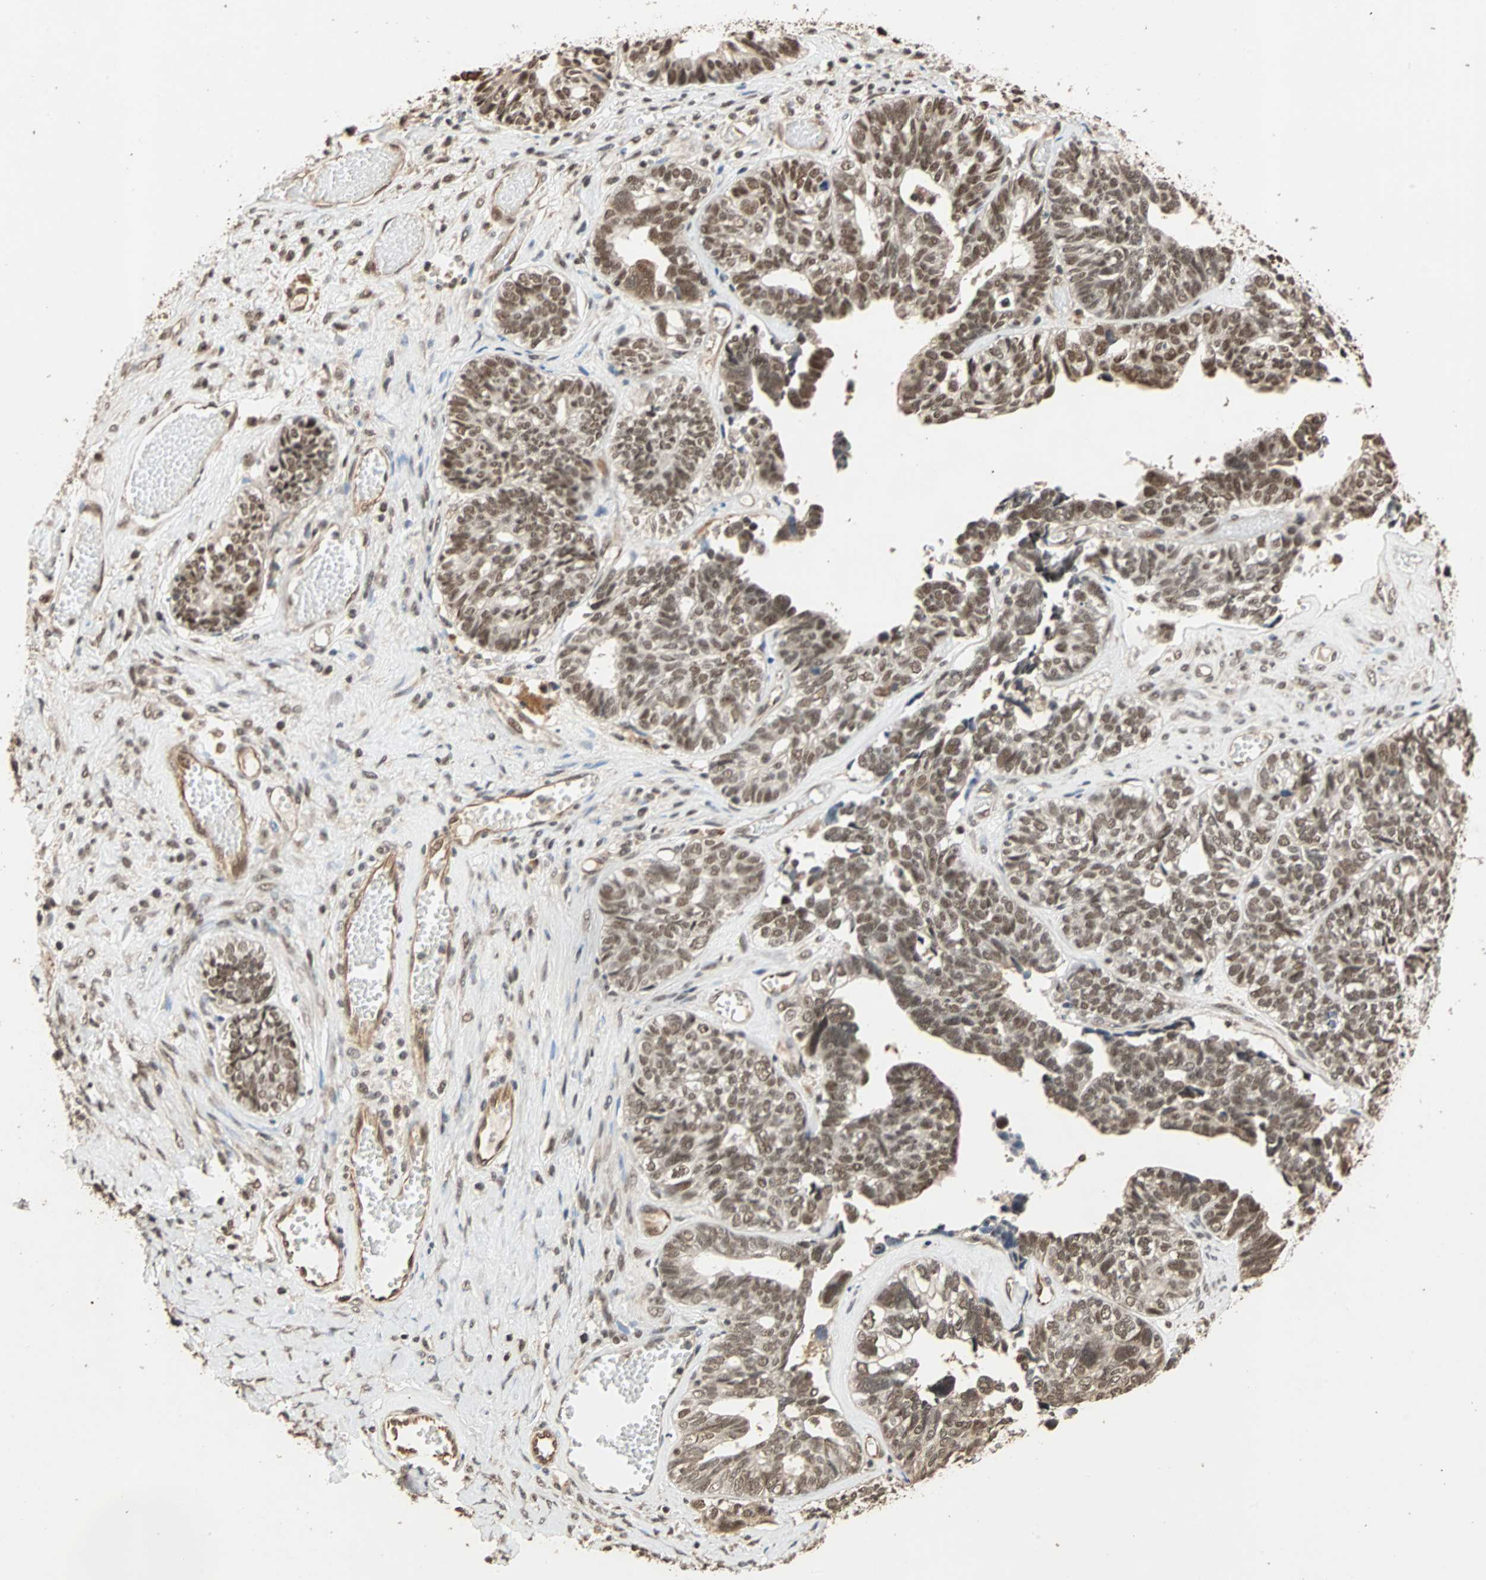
{"staining": {"intensity": "moderate", "quantity": ">75%", "location": "nuclear"}, "tissue": "ovarian cancer", "cell_type": "Tumor cells", "image_type": "cancer", "snomed": [{"axis": "morphology", "description": "Cystadenocarcinoma, serous, NOS"}, {"axis": "topography", "description": "Ovary"}], "caption": "This image shows immunohistochemistry staining of serous cystadenocarcinoma (ovarian), with medium moderate nuclear staining in approximately >75% of tumor cells.", "gene": "CDC5L", "patient": {"sex": "female", "age": 79}}